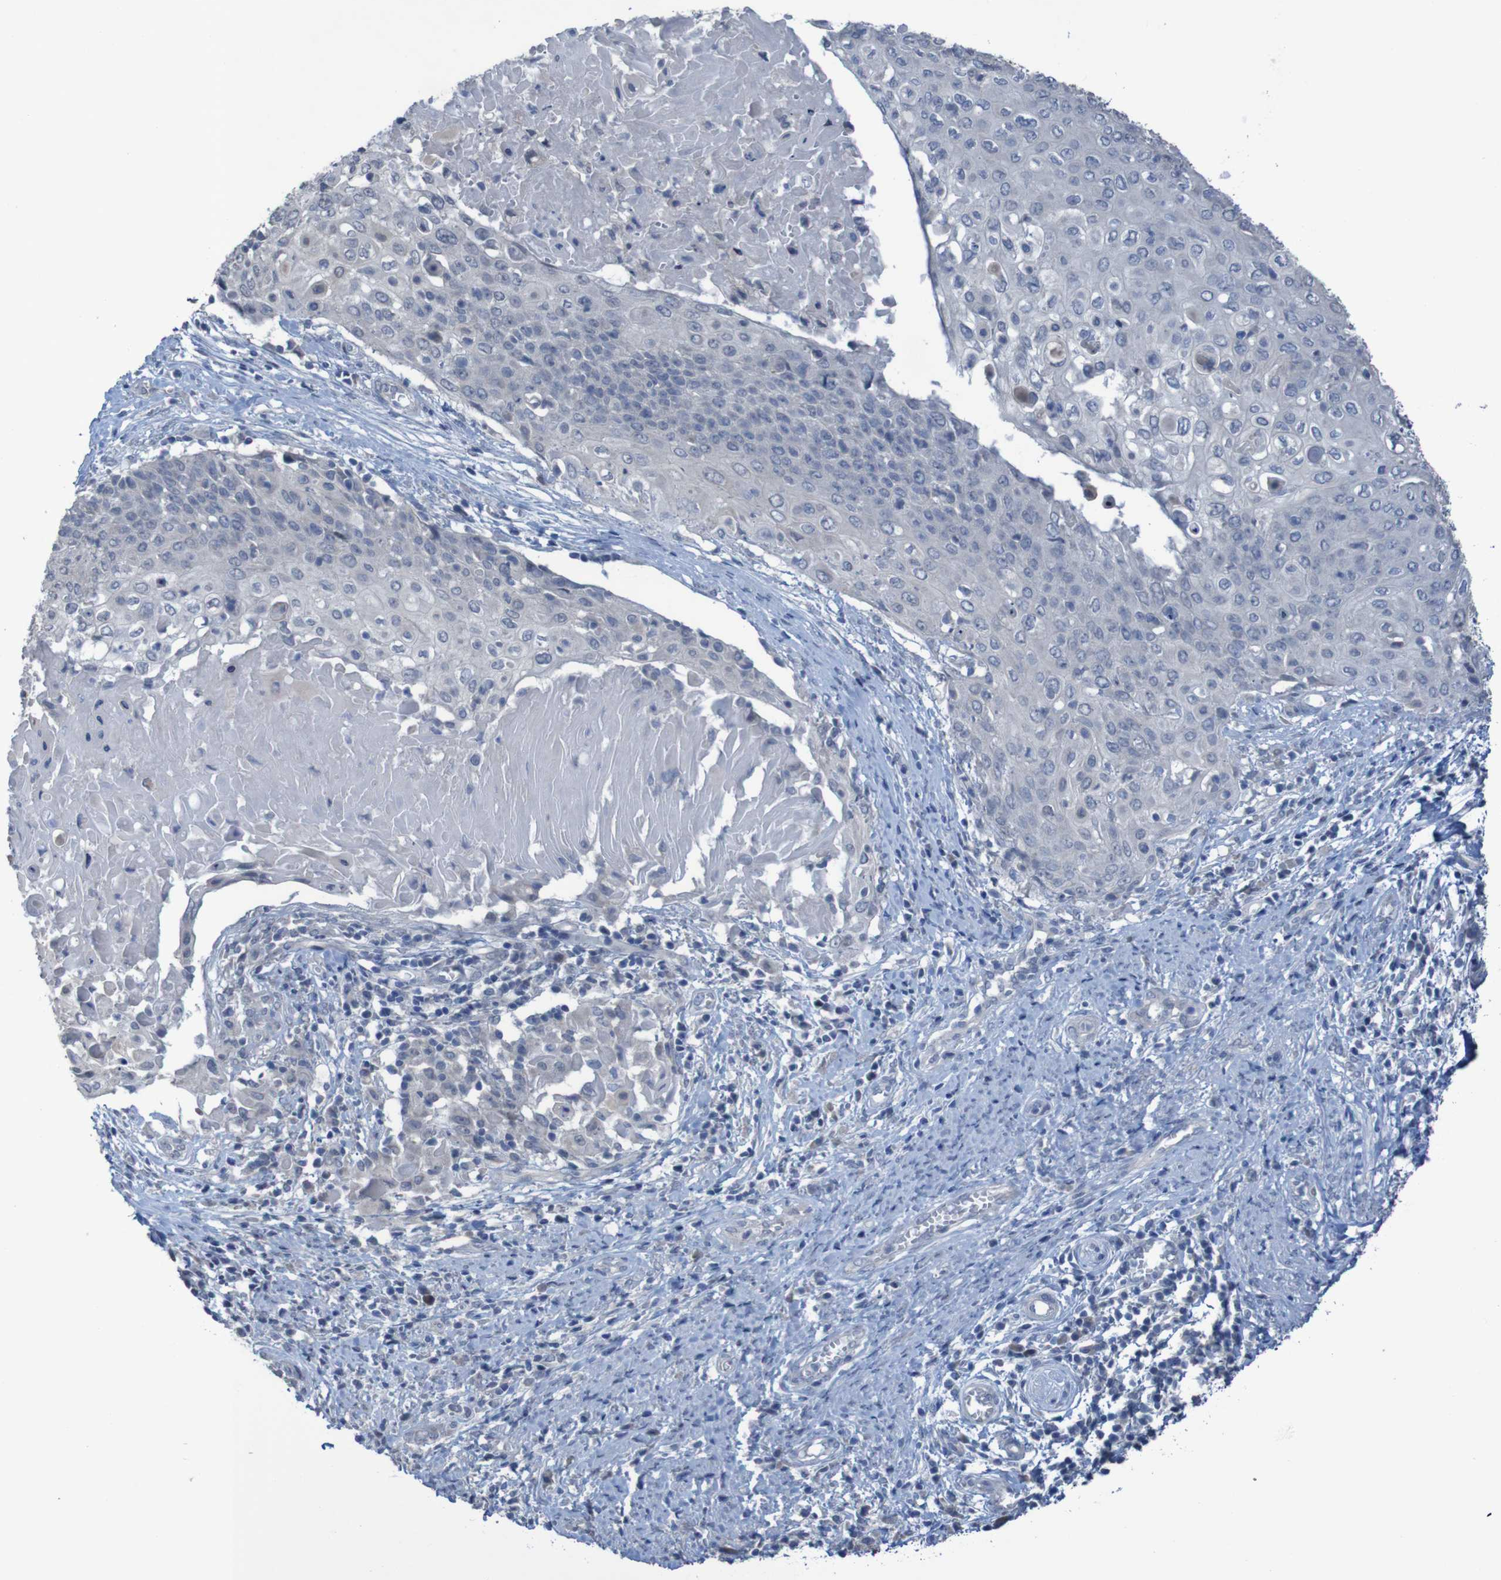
{"staining": {"intensity": "negative", "quantity": "none", "location": "none"}, "tissue": "cervical cancer", "cell_type": "Tumor cells", "image_type": "cancer", "snomed": [{"axis": "morphology", "description": "Squamous cell carcinoma, NOS"}, {"axis": "topography", "description": "Cervix"}], "caption": "Image shows no protein staining in tumor cells of cervical cancer tissue. (Stains: DAB (3,3'-diaminobenzidine) immunohistochemistry (IHC) with hematoxylin counter stain, Microscopy: brightfield microscopy at high magnification).", "gene": "CLDN18", "patient": {"sex": "female", "age": 39}}